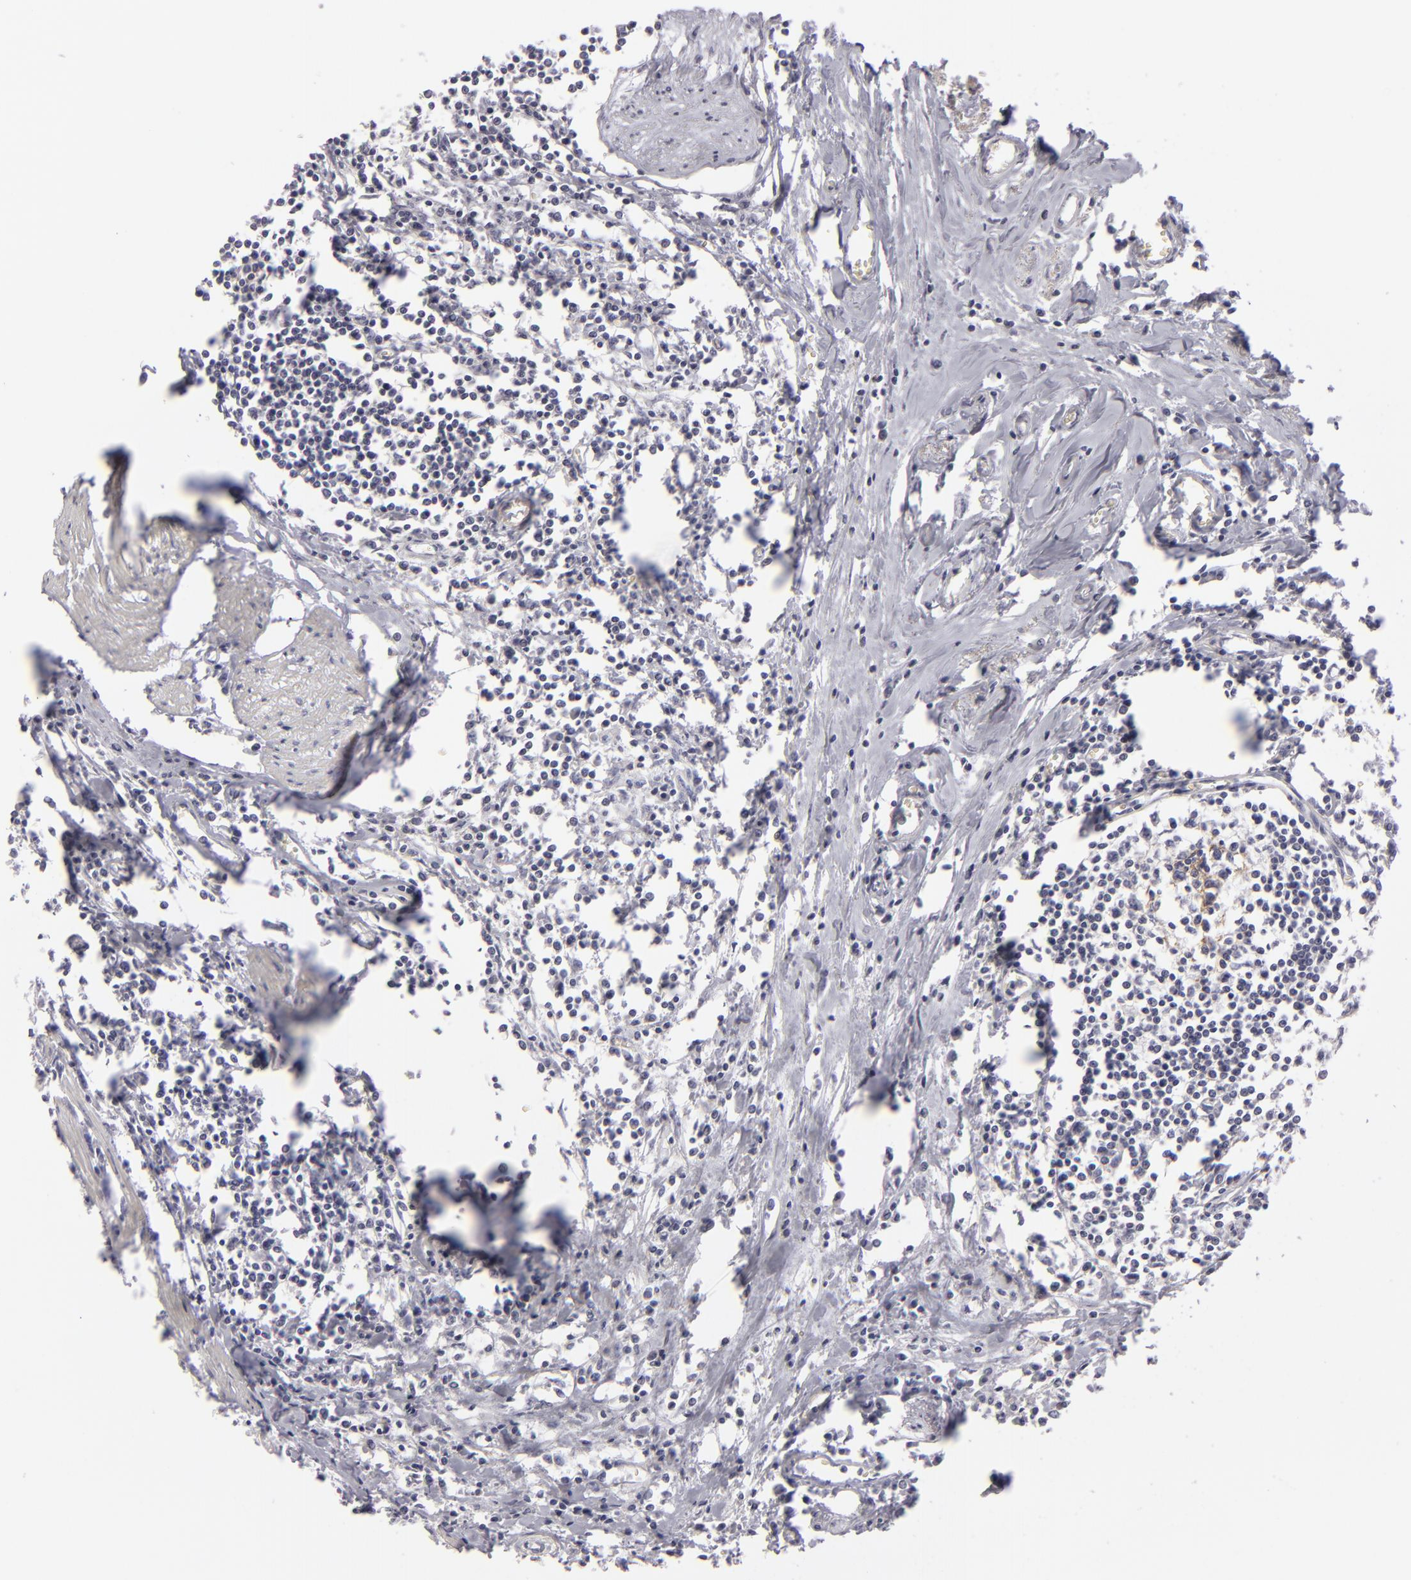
{"staining": {"intensity": "negative", "quantity": "none", "location": "none"}, "tissue": "urothelial cancer", "cell_type": "Tumor cells", "image_type": "cancer", "snomed": [{"axis": "morphology", "description": "Urothelial carcinoma, High grade"}, {"axis": "topography", "description": "Urinary bladder"}], "caption": "Immunohistochemistry (IHC) of high-grade urothelial carcinoma shows no positivity in tumor cells.", "gene": "C9", "patient": {"sex": "male", "age": 54}}